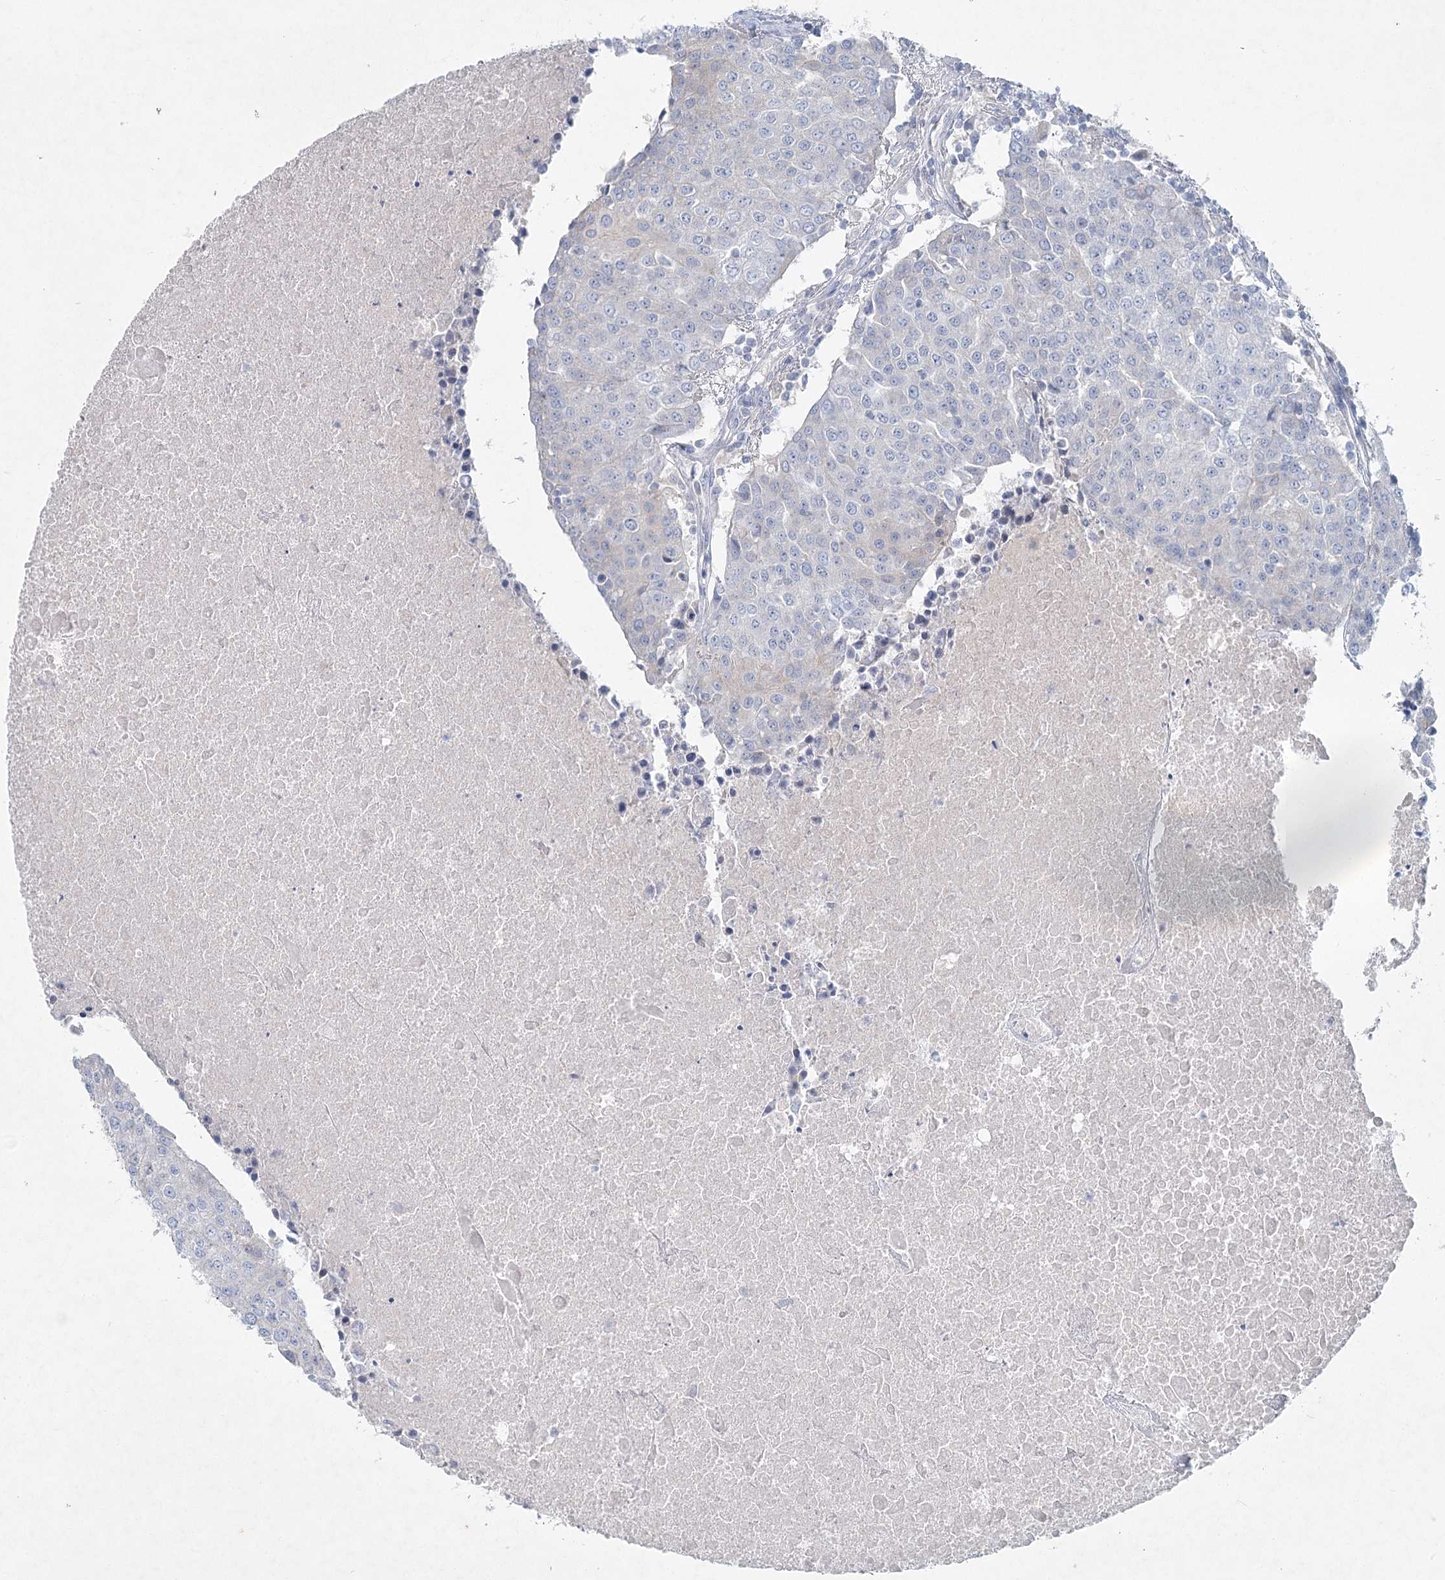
{"staining": {"intensity": "negative", "quantity": "none", "location": "none"}, "tissue": "urothelial cancer", "cell_type": "Tumor cells", "image_type": "cancer", "snomed": [{"axis": "morphology", "description": "Urothelial carcinoma, High grade"}, {"axis": "topography", "description": "Urinary bladder"}], "caption": "There is no significant expression in tumor cells of high-grade urothelial carcinoma.", "gene": "DNMBP", "patient": {"sex": "female", "age": 85}}